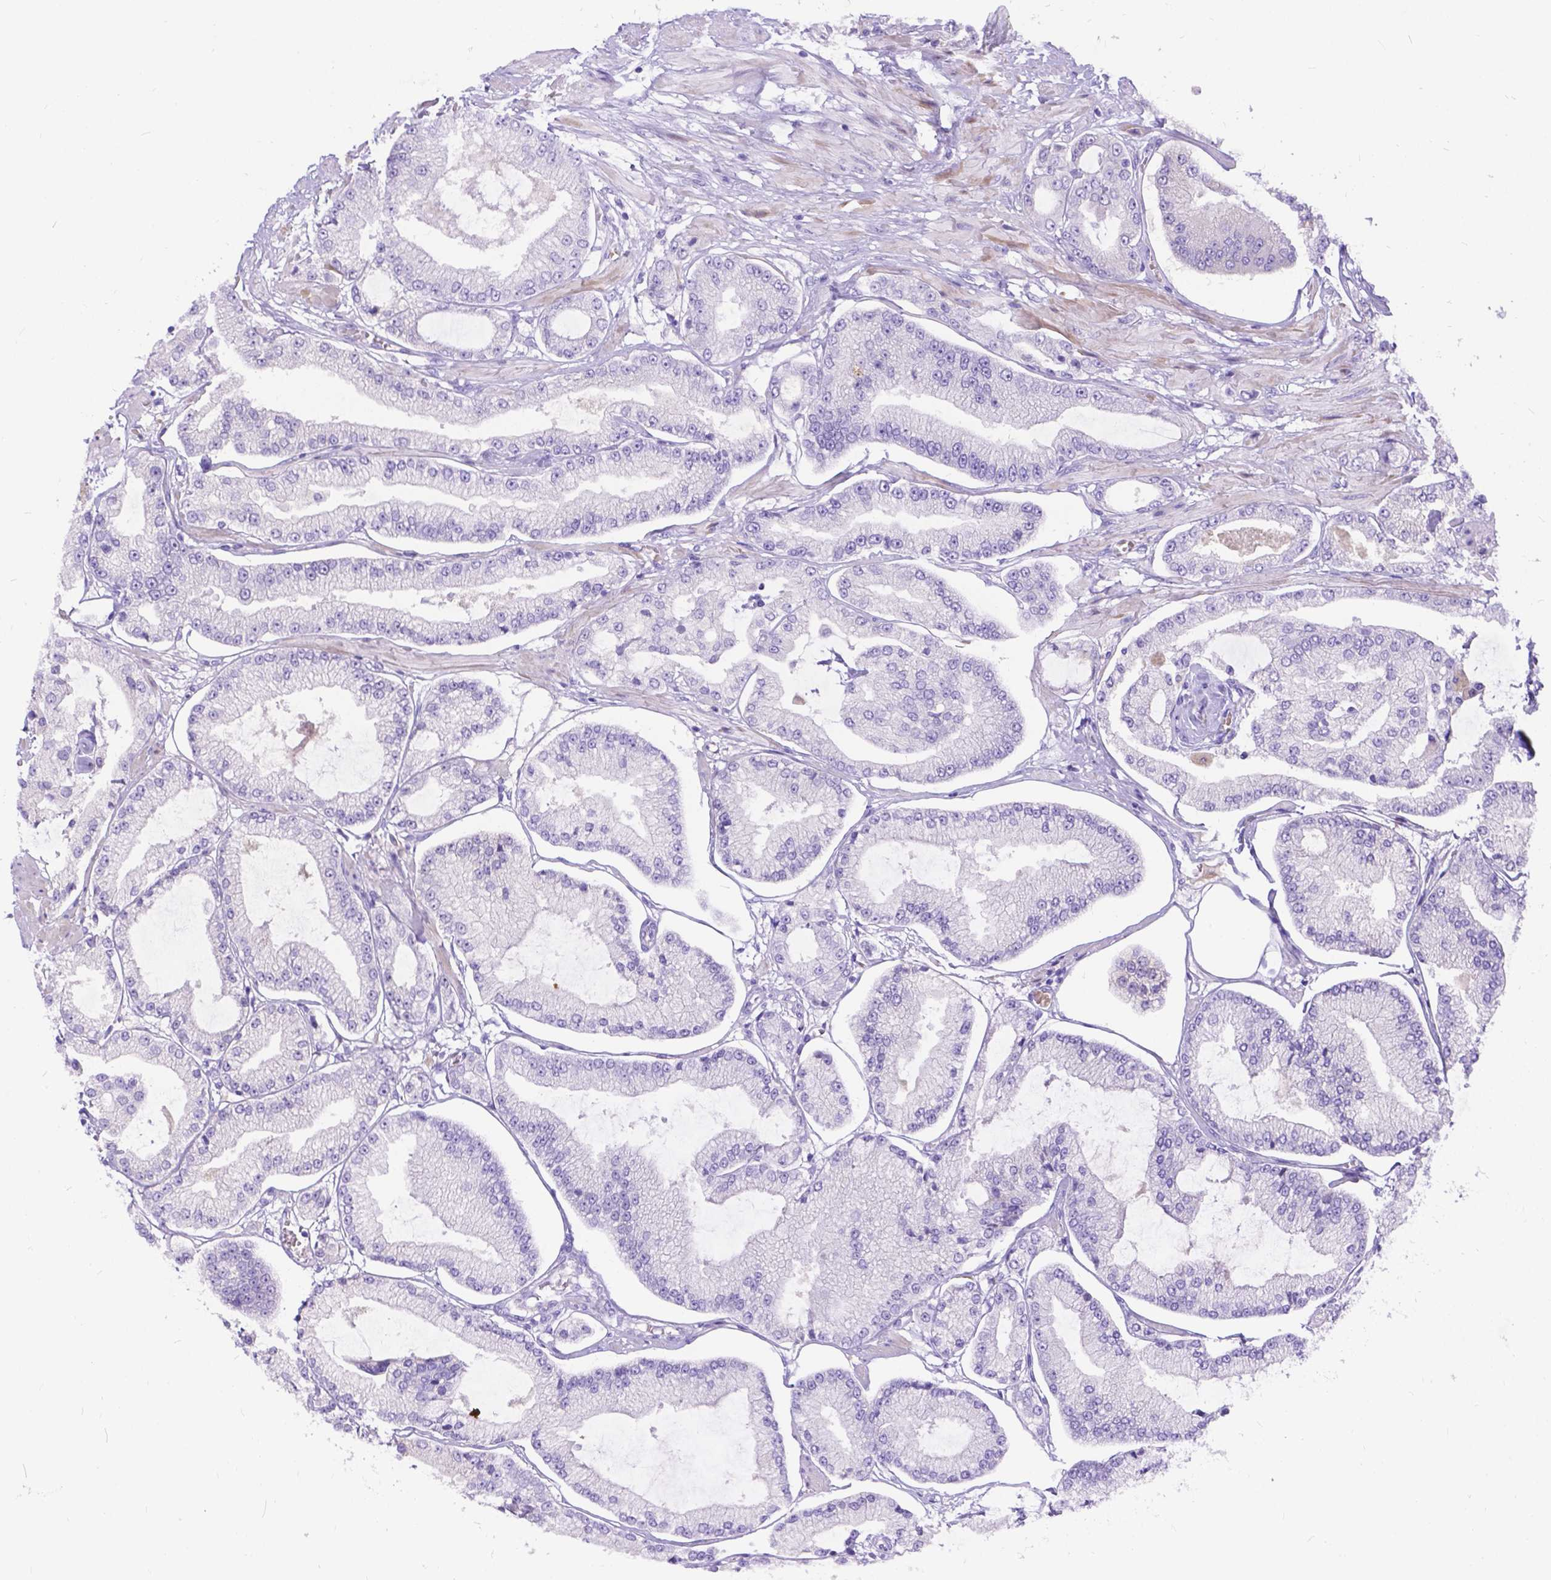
{"staining": {"intensity": "negative", "quantity": "none", "location": "none"}, "tissue": "prostate cancer", "cell_type": "Tumor cells", "image_type": "cancer", "snomed": [{"axis": "morphology", "description": "Adenocarcinoma, Low grade"}, {"axis": "topography", "description": "Prostate"}], "caption": "Immunohistochemistry photomicrograph of prostate adenocarcinoma (low-grade) stained for a protein (brown), which shows no positivity in tumor cells. (Brightfield microscopy of DAB (3,3'-diaminobenzidine) immunohistochemistry (IHC) at high magnification).", "gene": "KLHL10", "patient": {"sex": "male", "age": 55}}